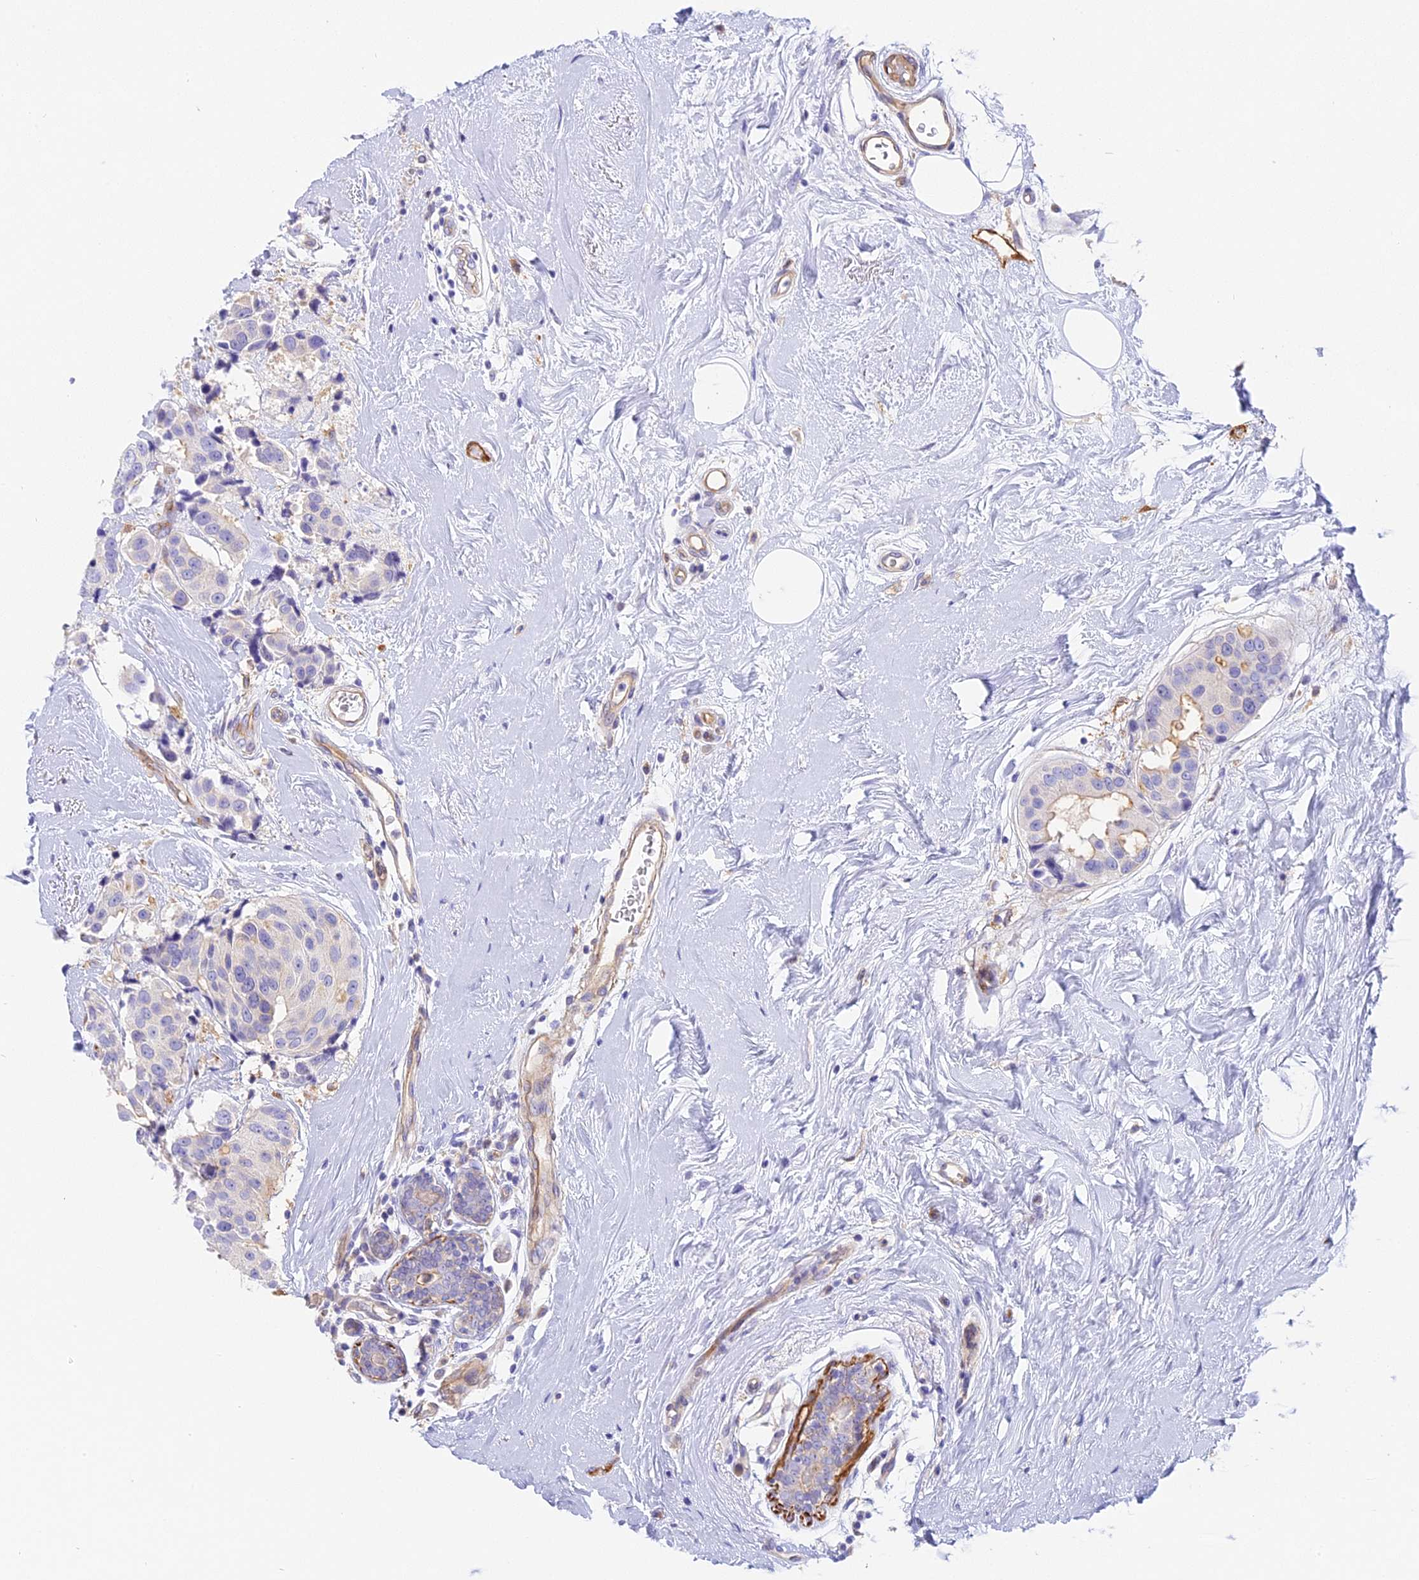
{"staining": {"intensity": "negative", "quantity": "none", "location": "none"}, "tissue": "breast cancer", "cell_type": "Tumor cells", "image_type": "cancer", "snomed": [{"axis": "morphology", "description": "Normal tissue, NOS"}, {"axis": "morphology", "description": "Duct carcinoma"}, {"axis": "topography", "description": "Breast"}], "caption": "This is a histopathology image of immunohistochemistry (IHC) staining of breast invasive ductal carcinoma, which shows no staining in tumor cells.", "gene": "HOMER3", "patient": {"sex": "female", "age": 39}}